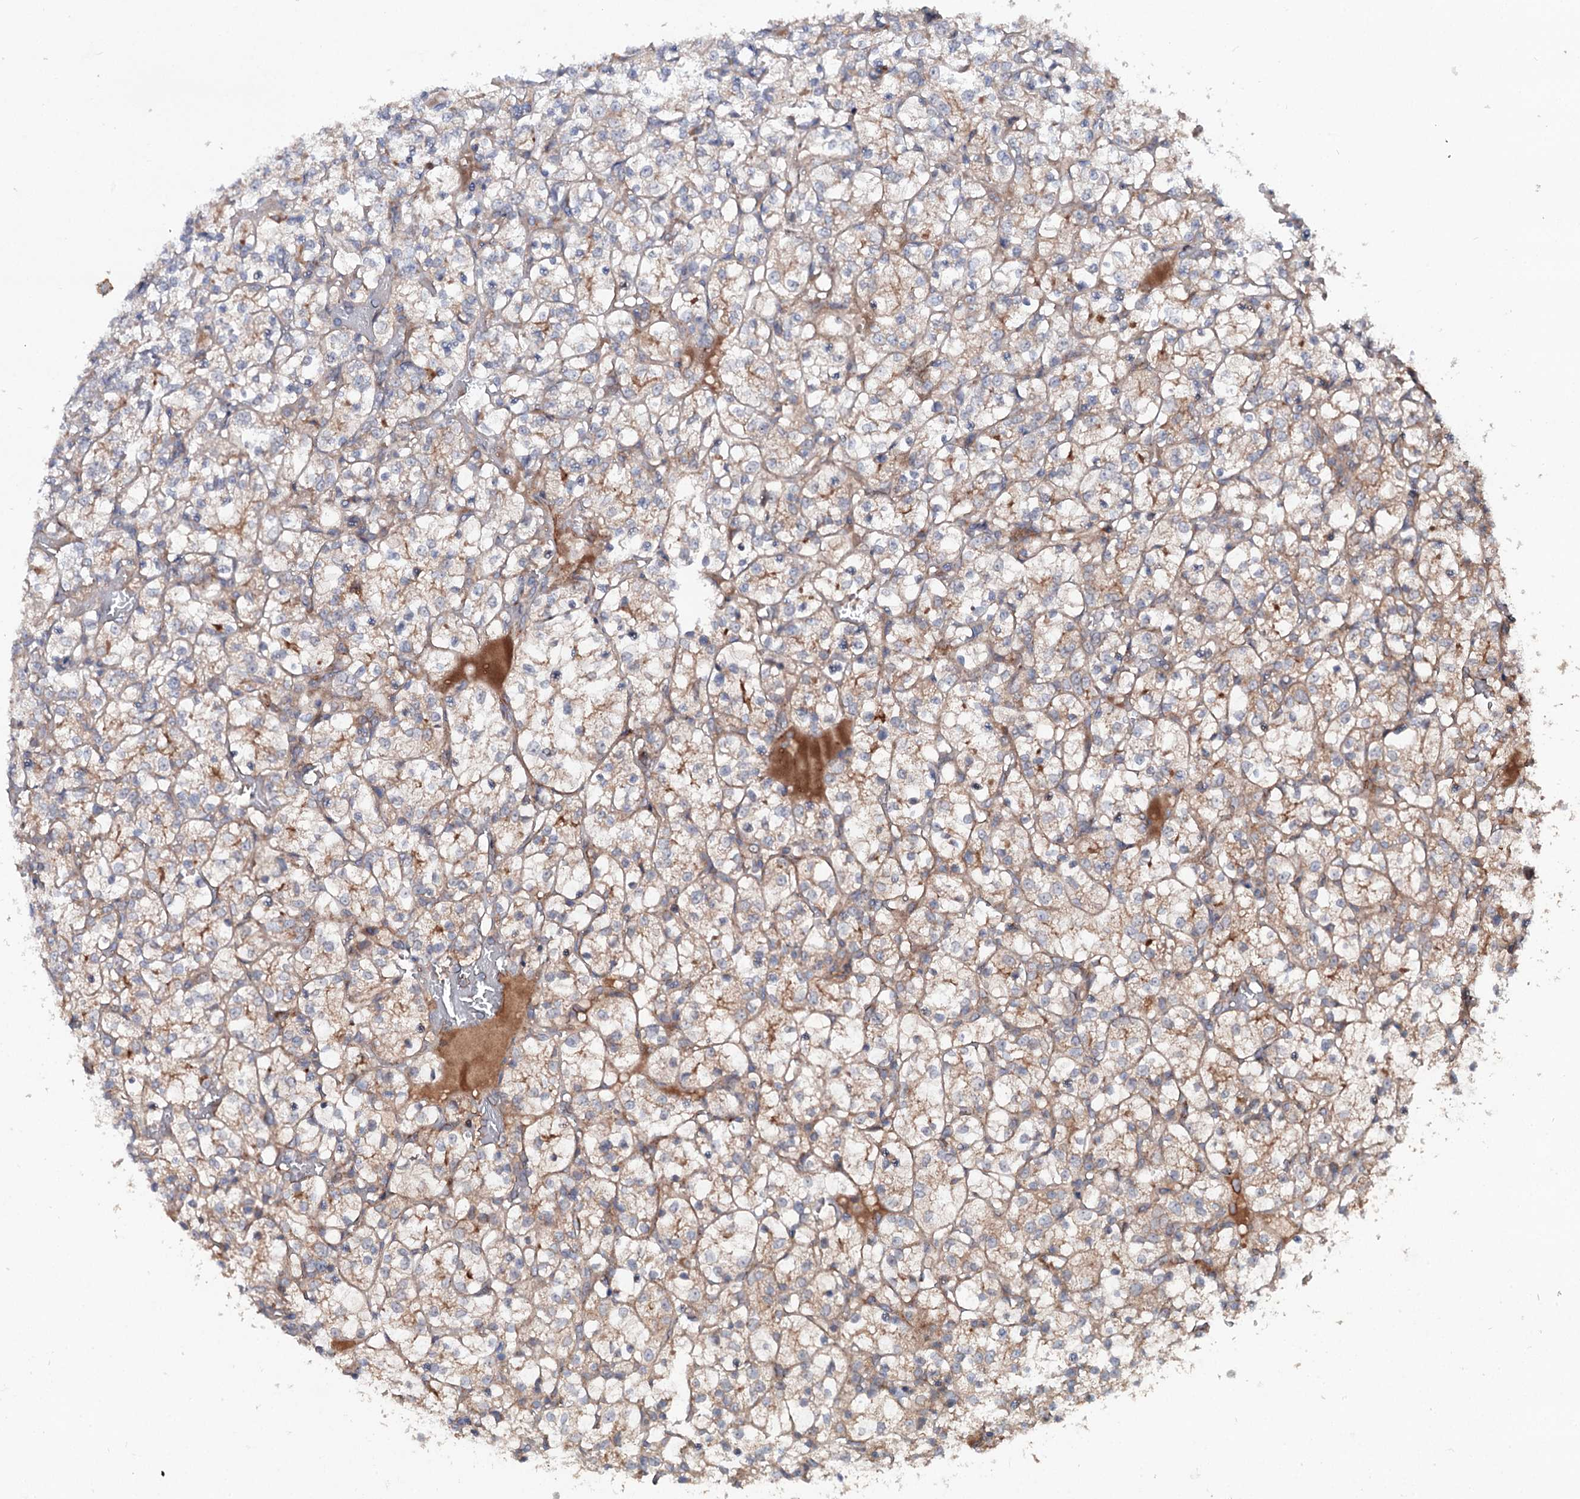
{"staining": {"intensity": "moderate", "quantity": "25%-75%", "location": "cytoplasmic/membranous"}, "tissue": "renal cancer", "cell_type": "Tumor cells", "image_type": "cancer", "snomed": [{"axis": "morphology", "description": "Adenocarcinoma, NOS"}, {"axis": "topography", "description": "Kidney"}], "caption": "There is medium levels of moderate cytoplasmic/membranous staining in tumor cells of adenocarcinoma (renal), as demonstrated by immunohistochemical staining (brown color).", "gene": "ADGRG4", "patient": {"sex": "female", "age": 69}}